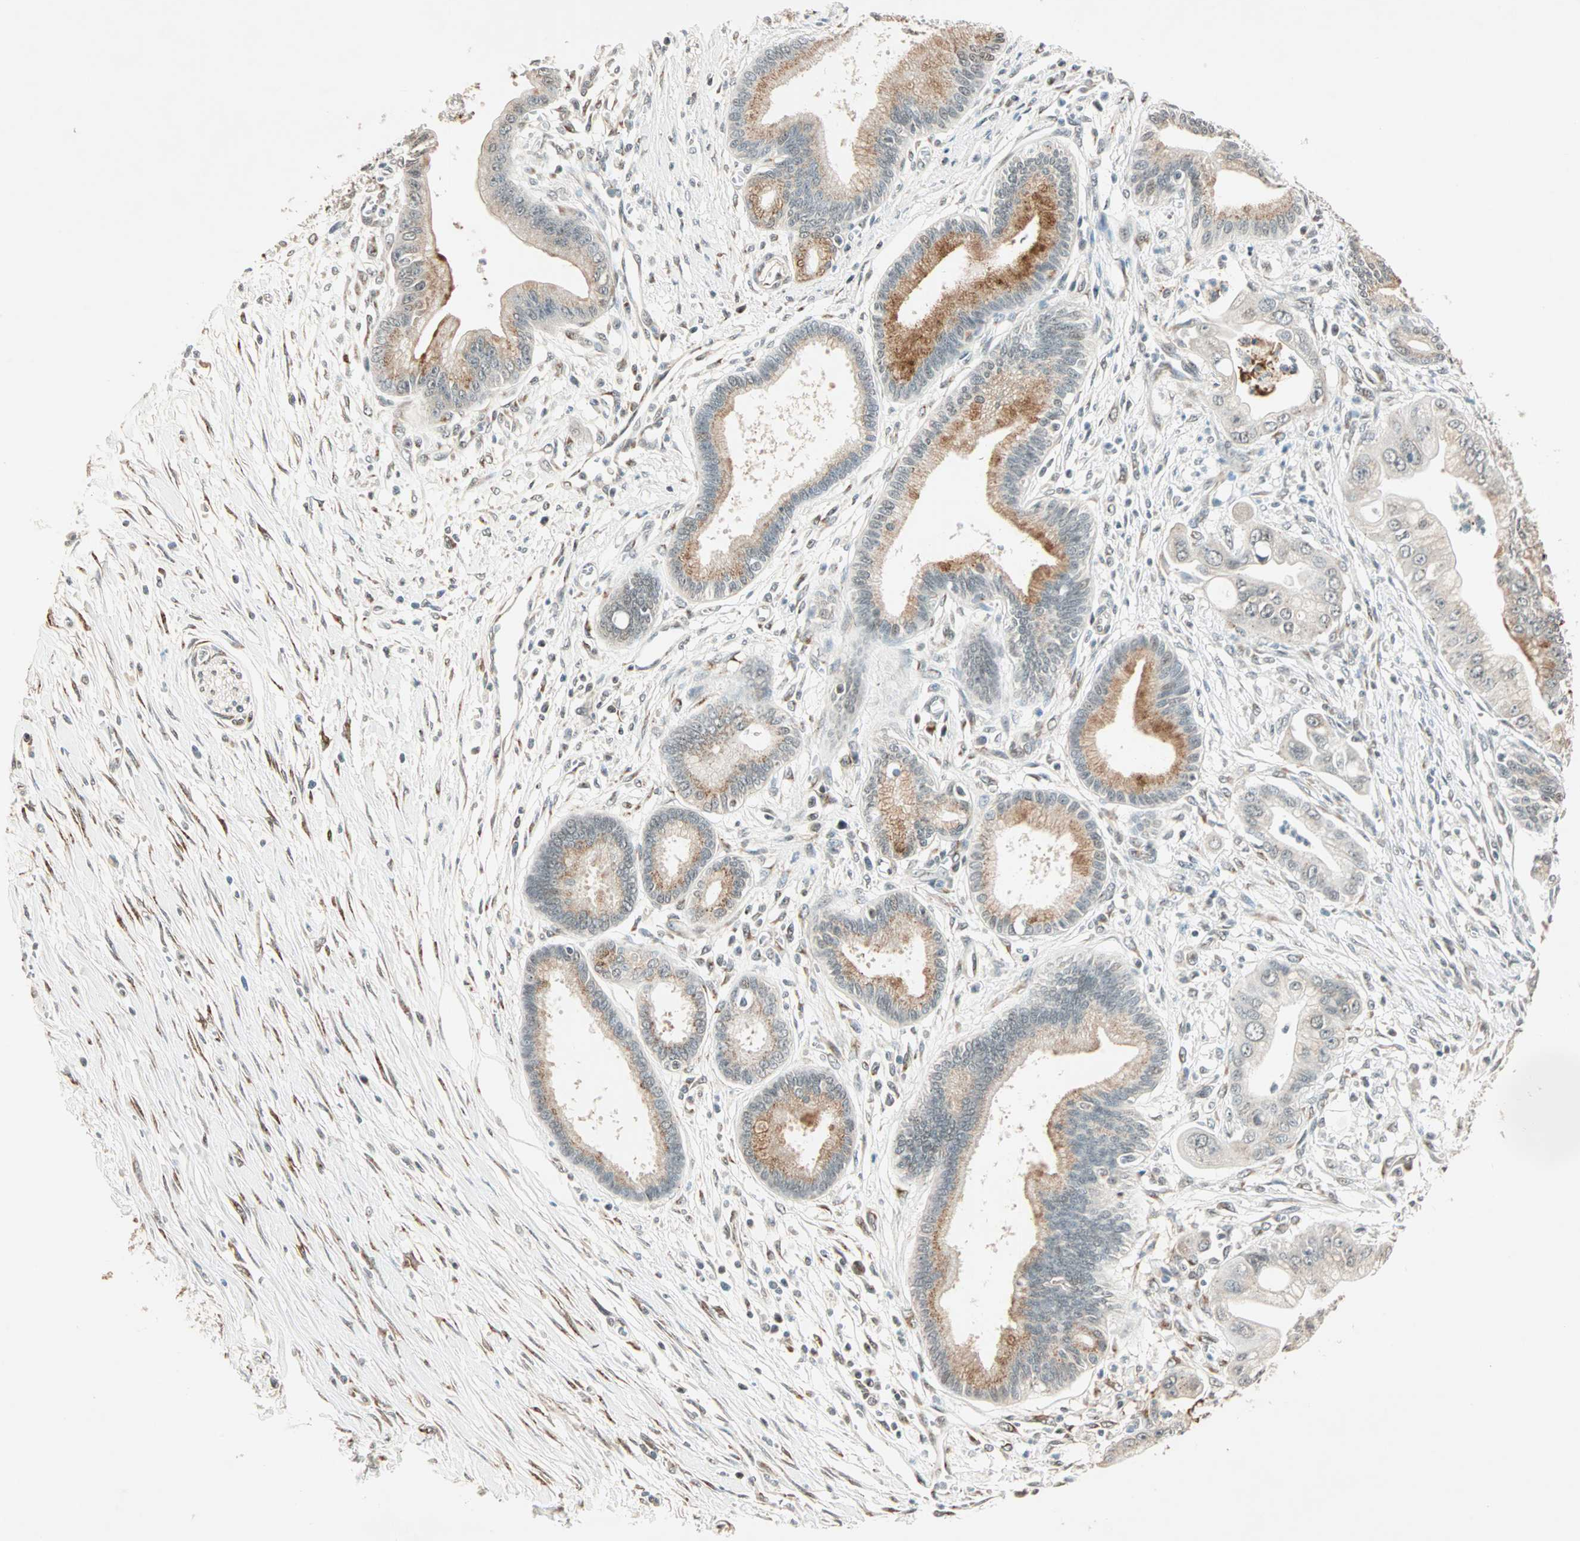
{"staining": {"intensity": "weak", "quantity": "<25%", "location": "cytoplasmic/membranous"}, "tissue": "pancreatic cancer", "cell_type": "Tumor cells", "image_type": "cancer", "snomed": [{"axis": "morphology", "description": "Adenocarcinoma, NOS"}, {"axis": "topography", "description": "Pancreas"}], "caption": "This is an IHC image of human pancreatic adenocarcinoma. There is no expression in tumor cells.", "gene": "PRDM2", "patient": {"sex": "male", "age": 59}}